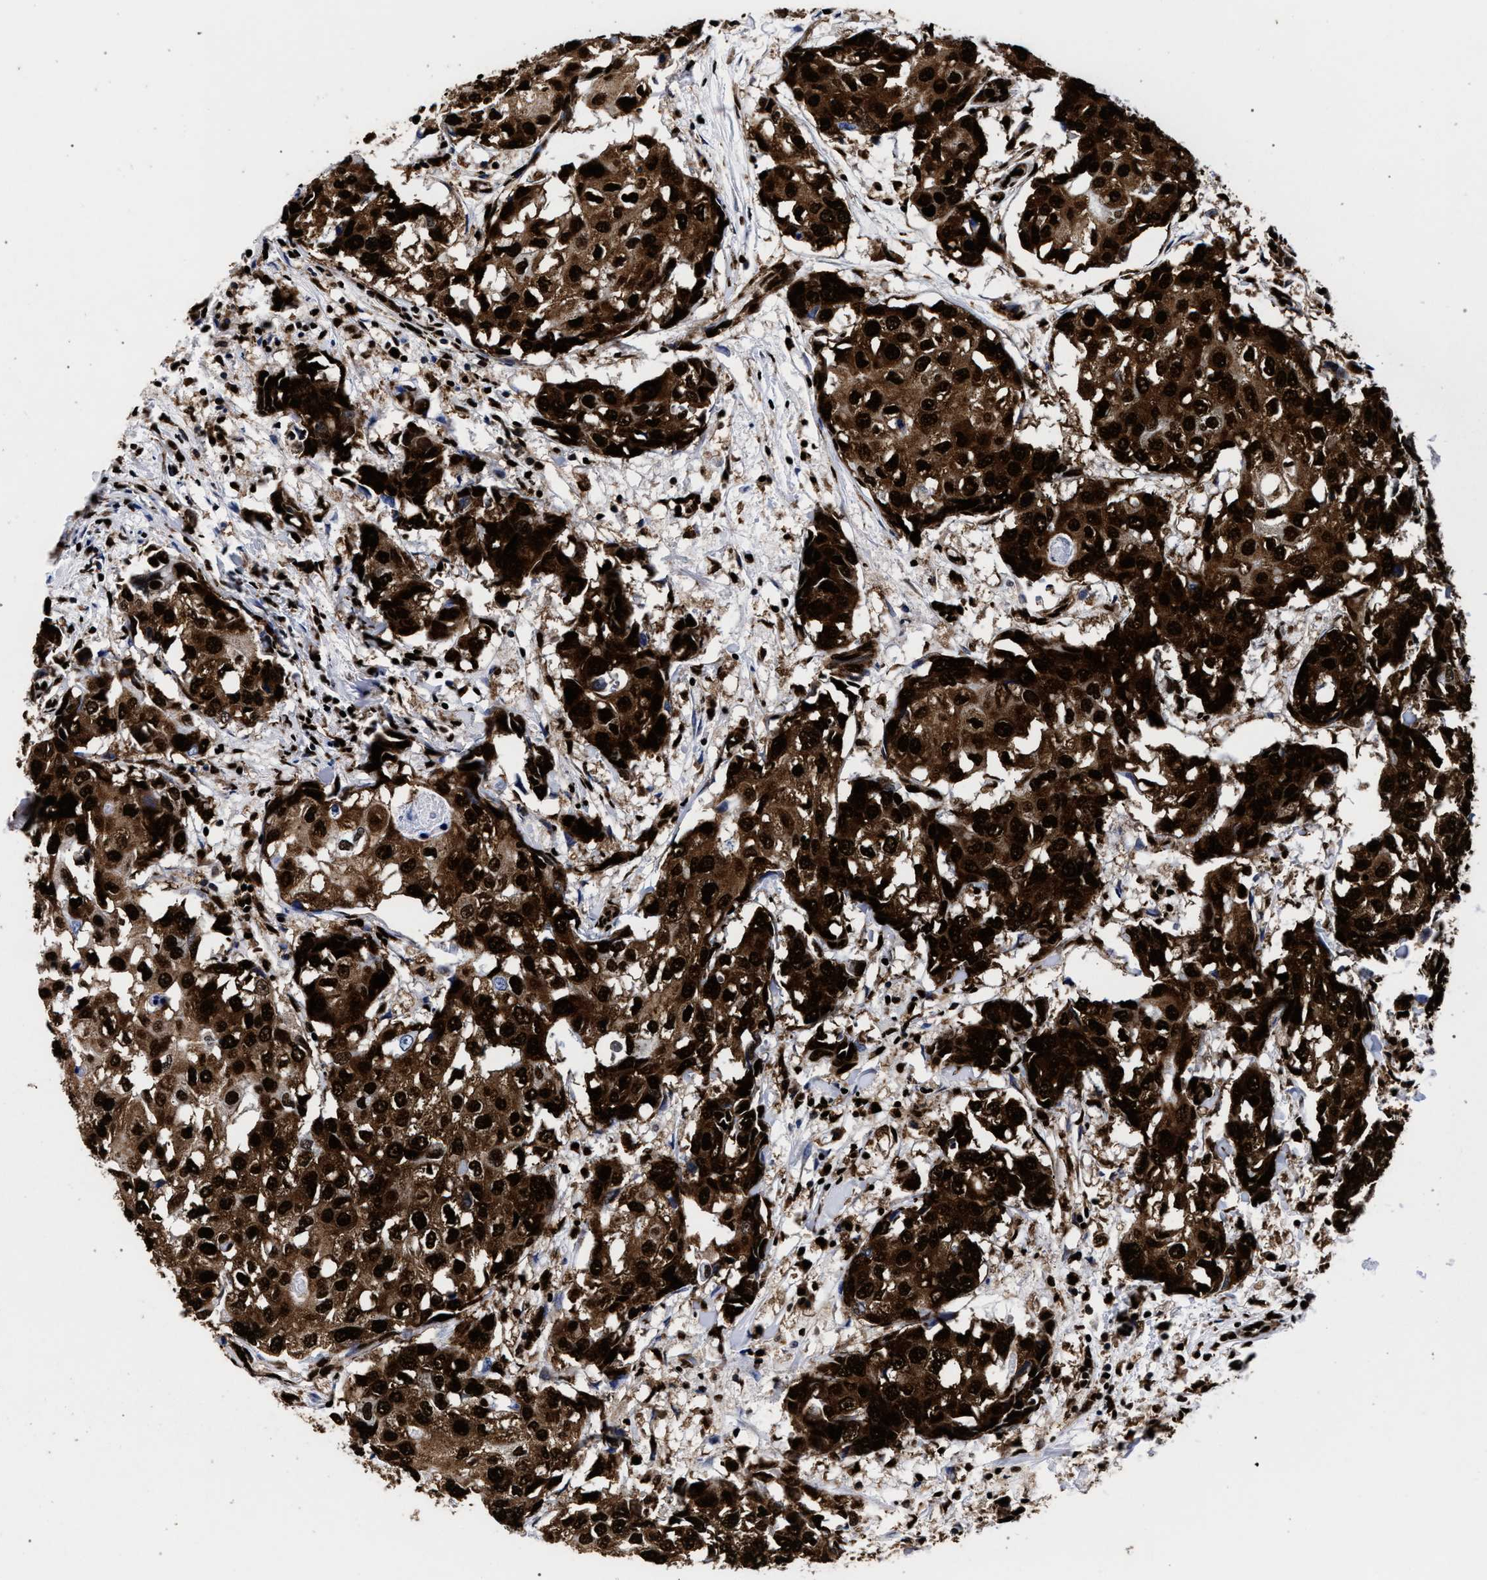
{"staining": {"intensity": "strong", "quantity": ">75%", "location": "cytoplasmic/membranous,nuclear"}, "tissue": "breast cancer", "cell_type": "Tumor cells", "image_type": "cancer", "snomed": [{"axis": "morphology", "description": "Duct carcinoma"}, {"axis": "topography", "description": "Breast"}], "caption": "Immunohistochemical staining of breast infiltrating ductal carcinoma demonstrates strong cytoplasmic/membranous and nuclear protein expression in about >75% of tumor cells.", "gene": "HNRNPA1", "patient": {"sex": "female", "age": 27}}